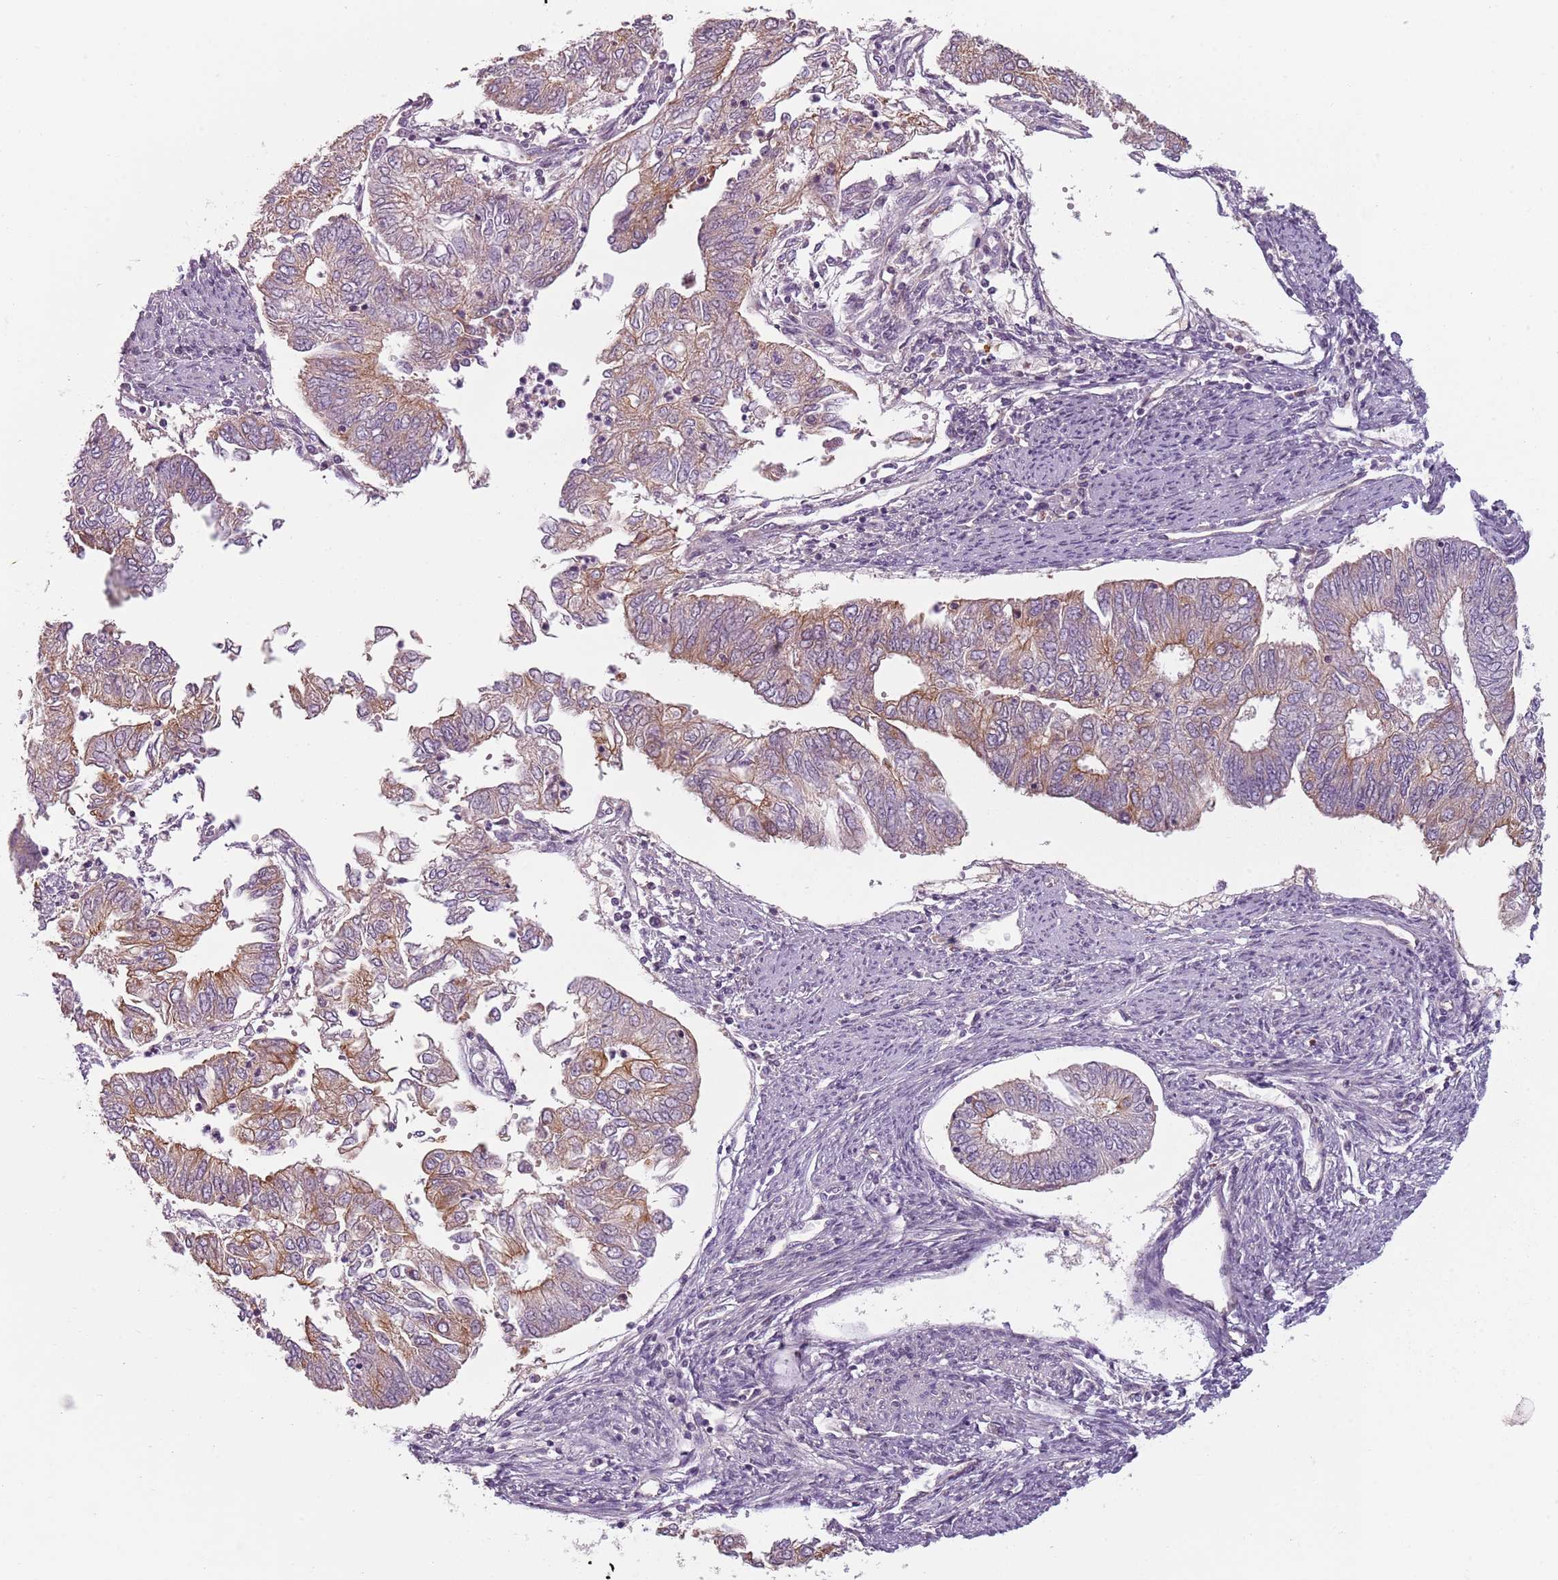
{"staining": {"intensity": "moderate", "quantity": "25%-75%", "location": "cytoplasmic/membranous"}, "tissue": "endometrial cancer", "cell_type": "Tumor cells", "image_type": "cancer", "snomed": [{"axis": "morphology", "description": "Adenocarcinoma, NOS"}, {"axis": "topography", "description": "Endometrium"}], "caption": "A high-resolution histopathology image shows immunohistochemistry staining of endometrial cancer (adenocarcinoma), which demonstrates moderate cytoplasmic/membranous positivity in approximately 25%-75% of tumor cells.", "gene": "TLCD2", "patient": {"sex": "female", "age": 68}}